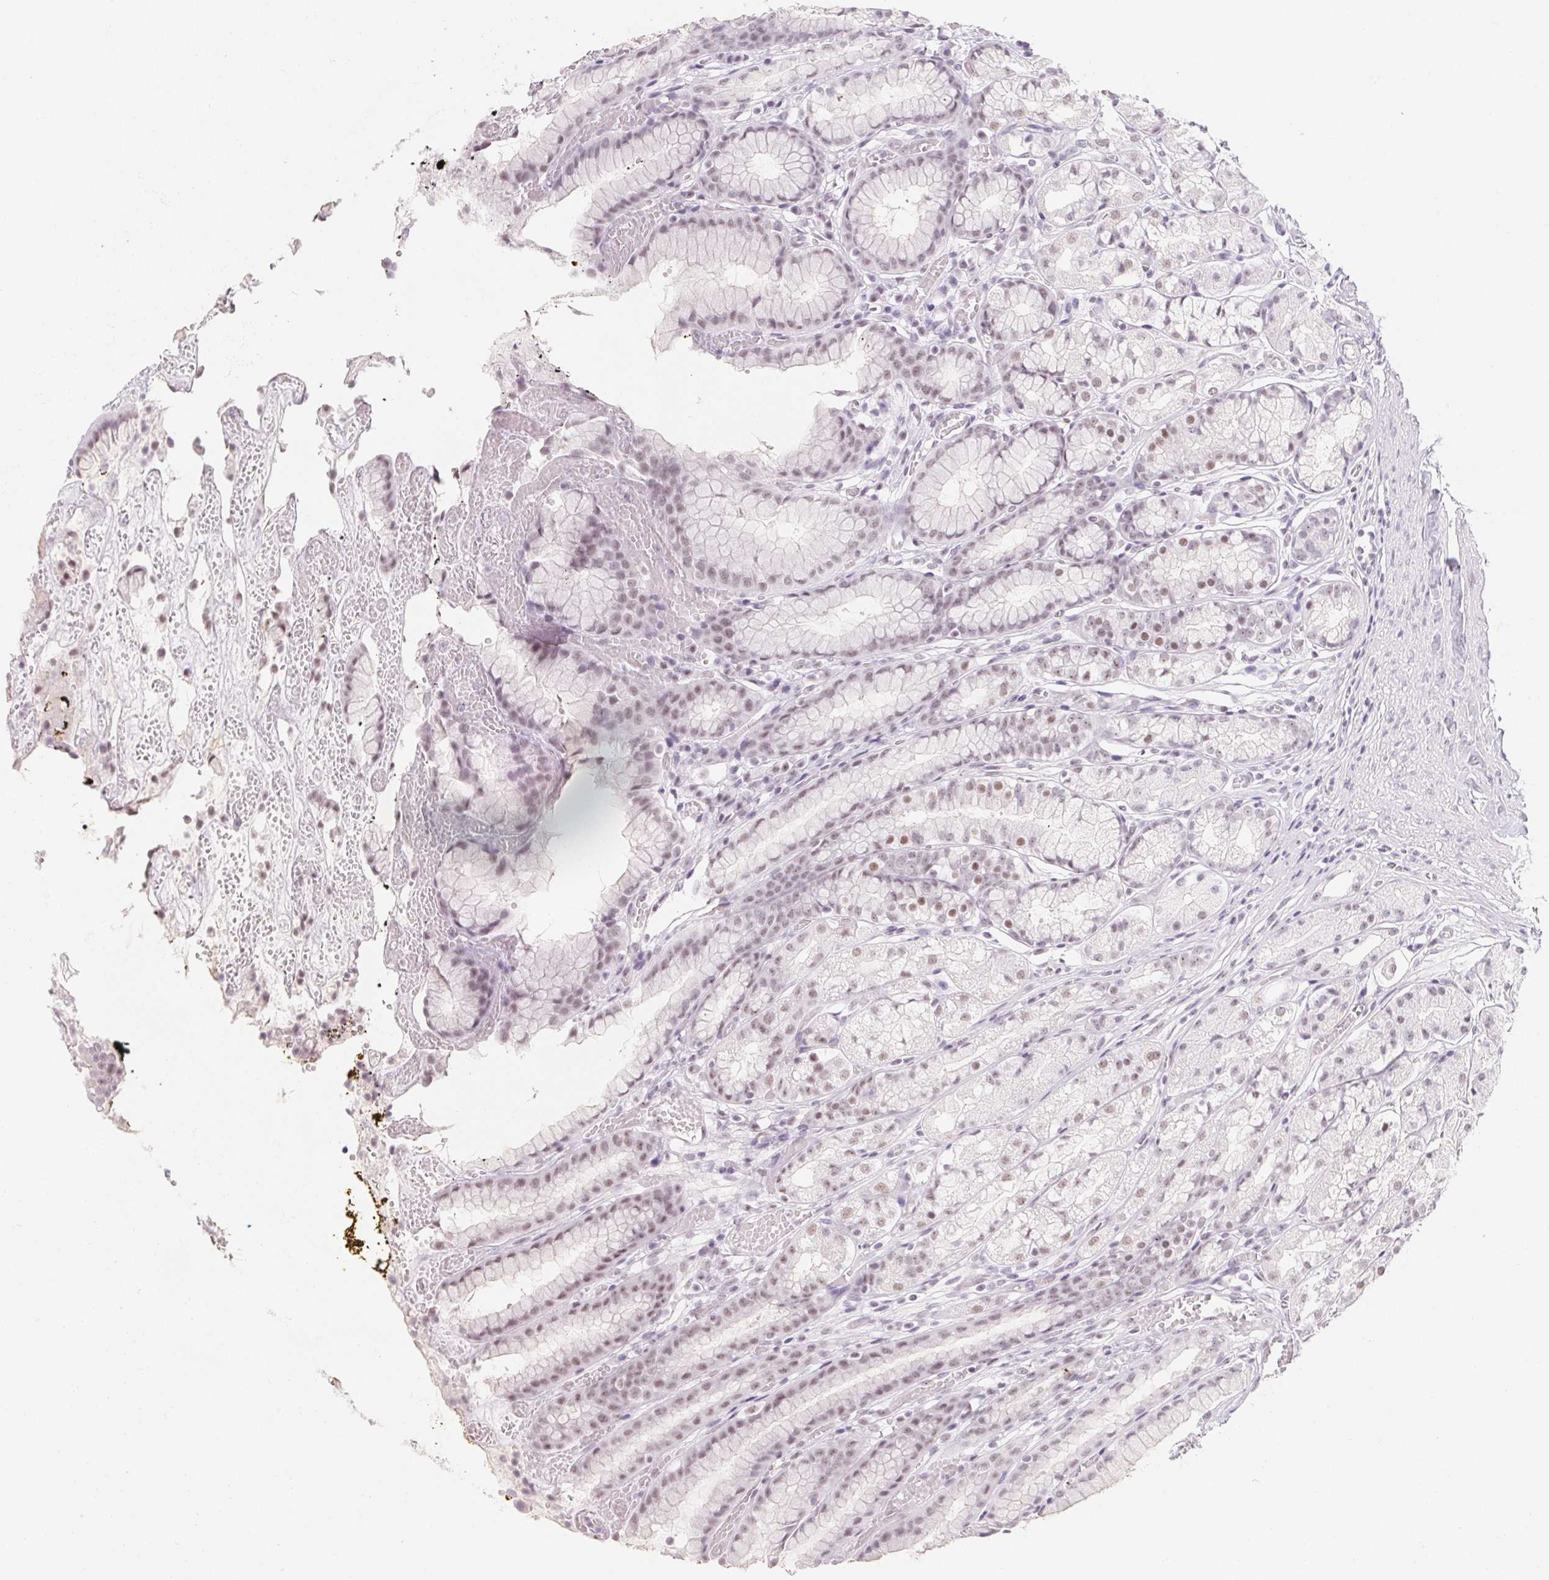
{"staining": {"intensity": "weak", "quantity": "25%-75%", "location": "nuclear"}, "tissue": "stomach", "cell_type": "Glandular cells", "image_type": "normal", "snomed": [{"axis": "morphology", "description": "Normal tissue, NOS"}, {"axis": "topography", "description": "Smooth muscle"}, {"axis": "topography", "description": "Stomach"}], "caption": "This histopathology image shows immunohistochemistry staining of benign human stomach, with low weak nuclear expression in about 25%-75% of glandular cells.", "gene": "ZIC4", "patient": {"sex": "male", "age": 70}}